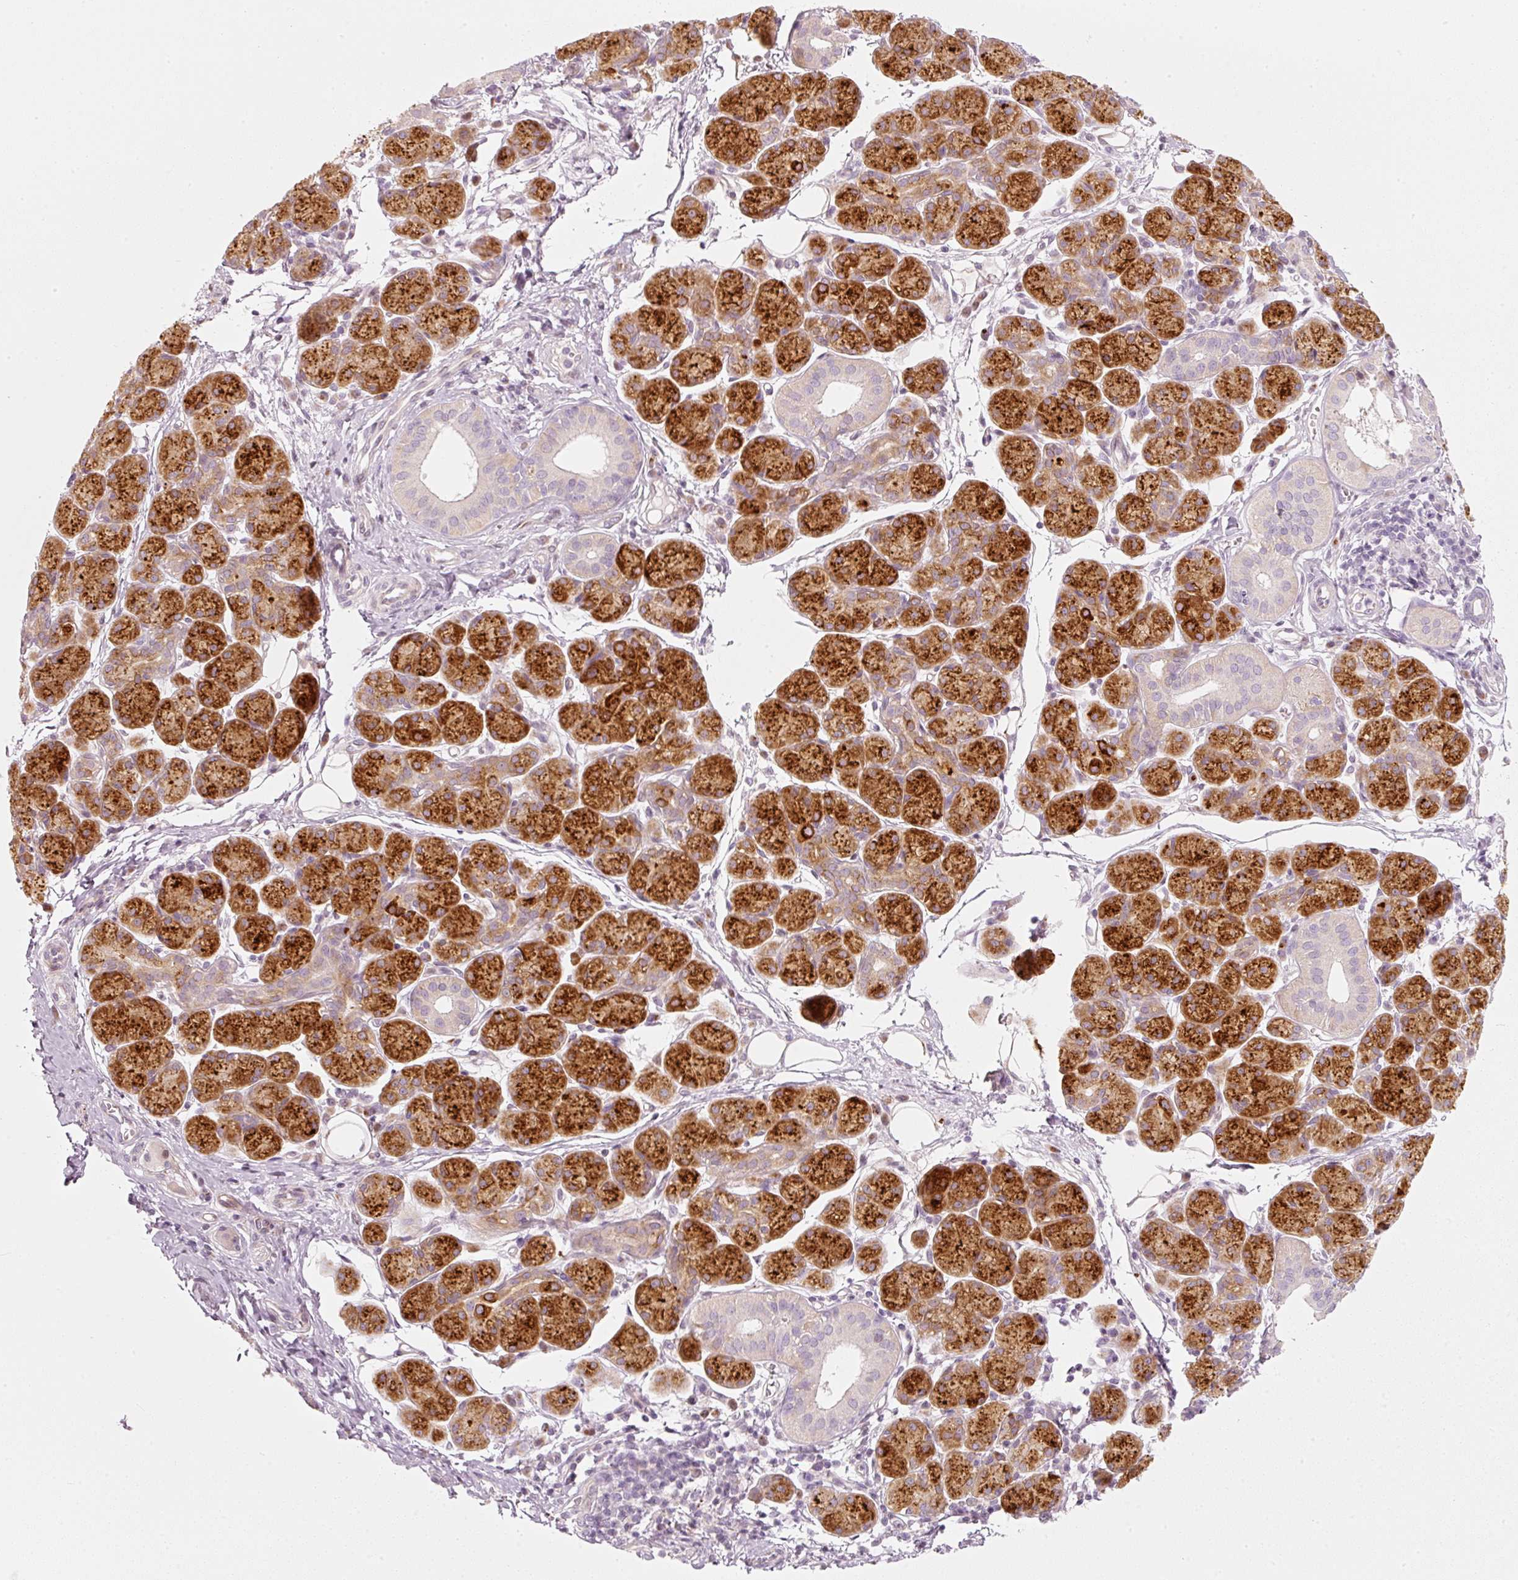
{"staining": {"intensity": "strong", "quantity": "25%-75%", "location": "cytoplasmic/membranous"}, "tissue": "salivary gland", "cell_type": "Glandular cells", "image_type": "normal", "snomed": [{"axis": "morphology", "description": "Normal tissue, NOS"}, {"axis": "morphology", "description": "Inflammation, NOS"}, {"axis": "topography", "description": "Lymph node"}, {"axis": "topography", "description": "Salivary gland"}], "caption": "Salivary gland stained with a protein marker displays strong staining in glandular cells.", "gene": "SLC20A1", "patient": {"sex": "male", "age": 3}}